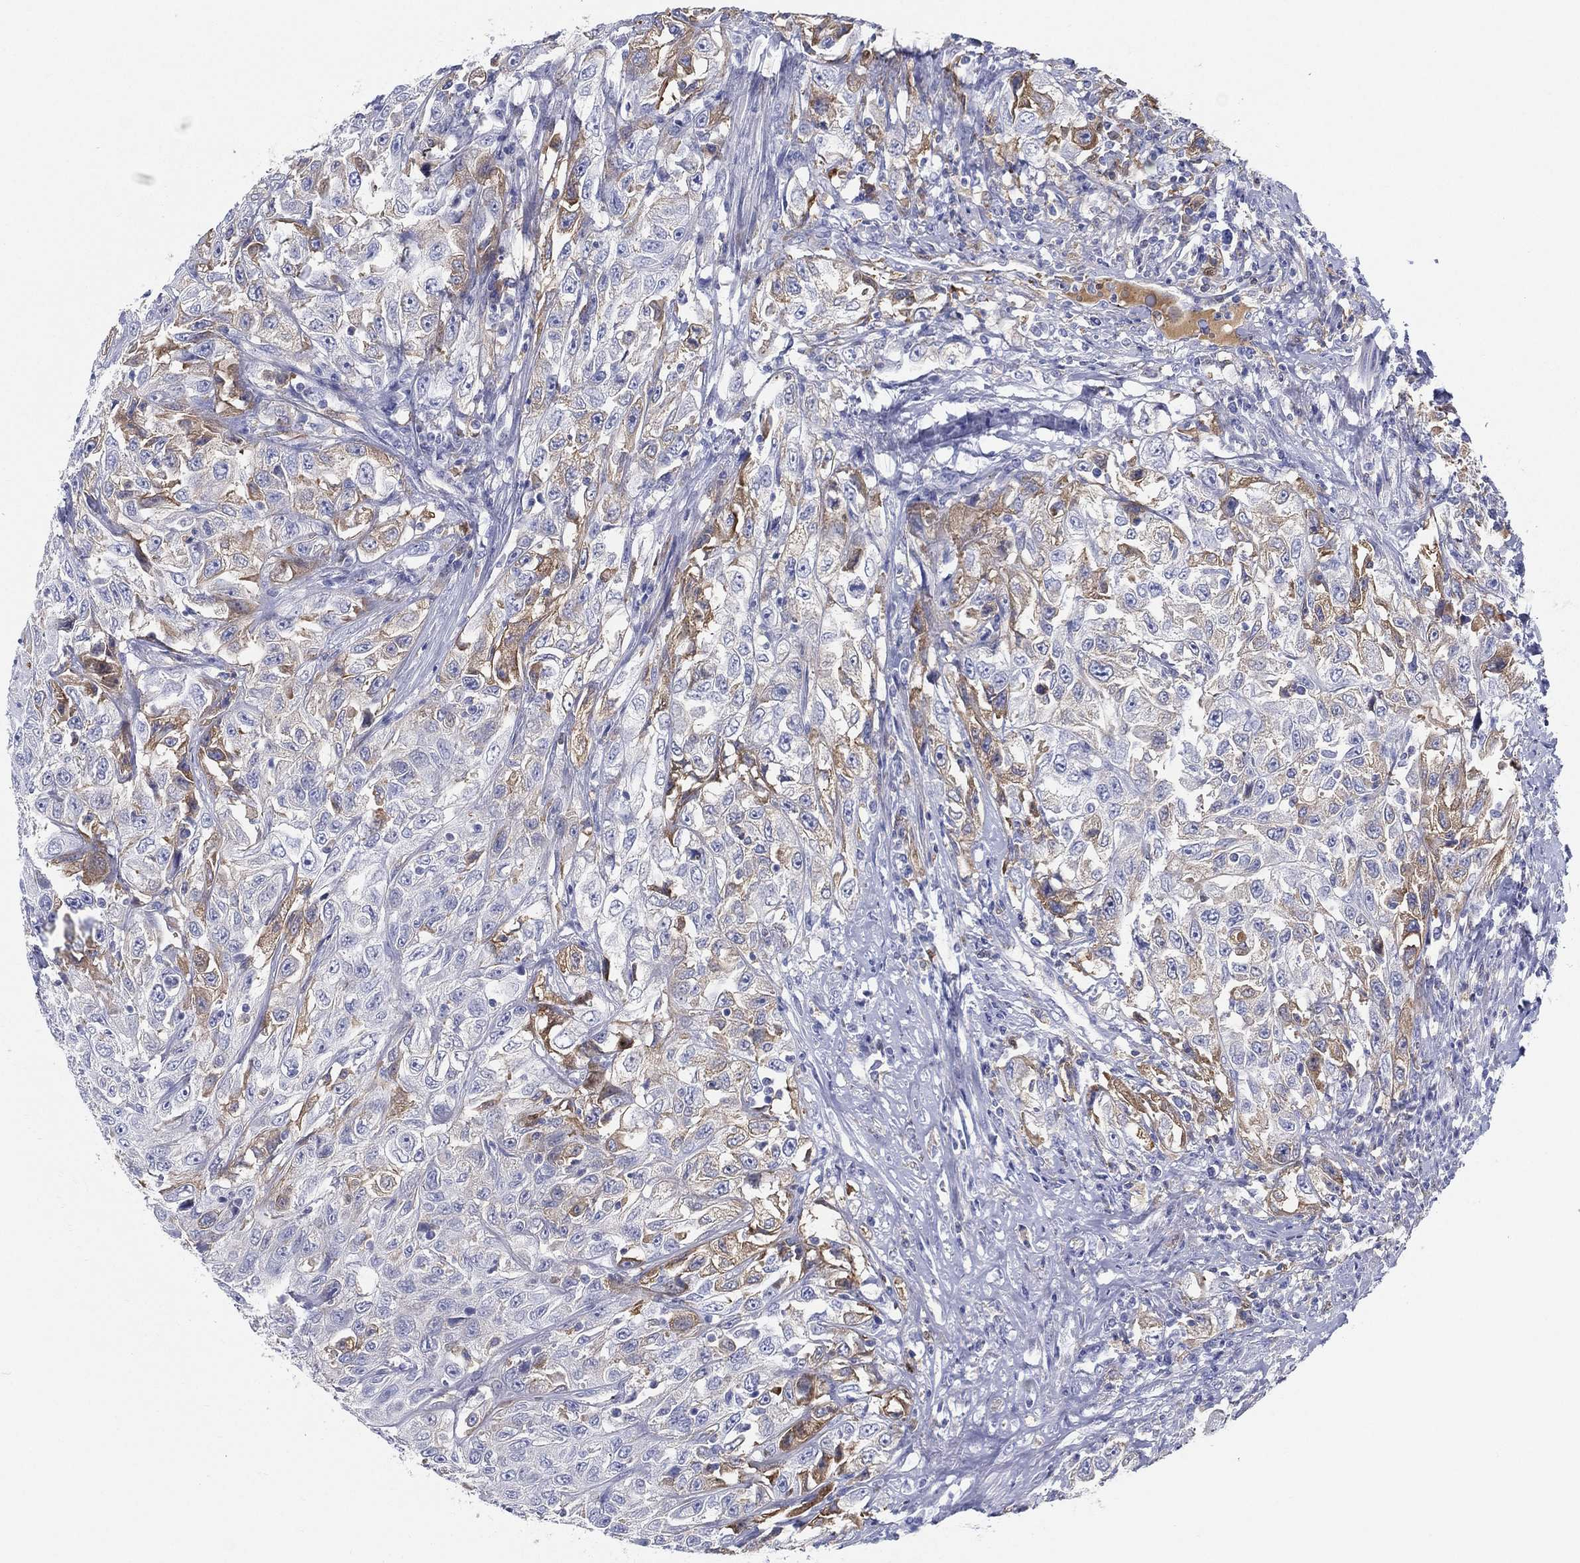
{"staining": {"intensity": "moderate", "quantity": "<25%", "location": "cytoplasmic/membranous"}, "tissue": "urothelial cancer", "cell_type": "Tumor cells", "image_type": "cancer", "snomed": [{"axis": "morphology", "description": "Urothelial carcinoma, High grade"}, {"axis": "topography", "description": "Urinary bladder"}], "caption": "Urothelial carcinoma (high-grade) stained for a protein displays moderate cytoplasmic/membranous positivity in tumor cells.", "gene": "IFNB1", "patient": {"sex": "female", "age": 56}}